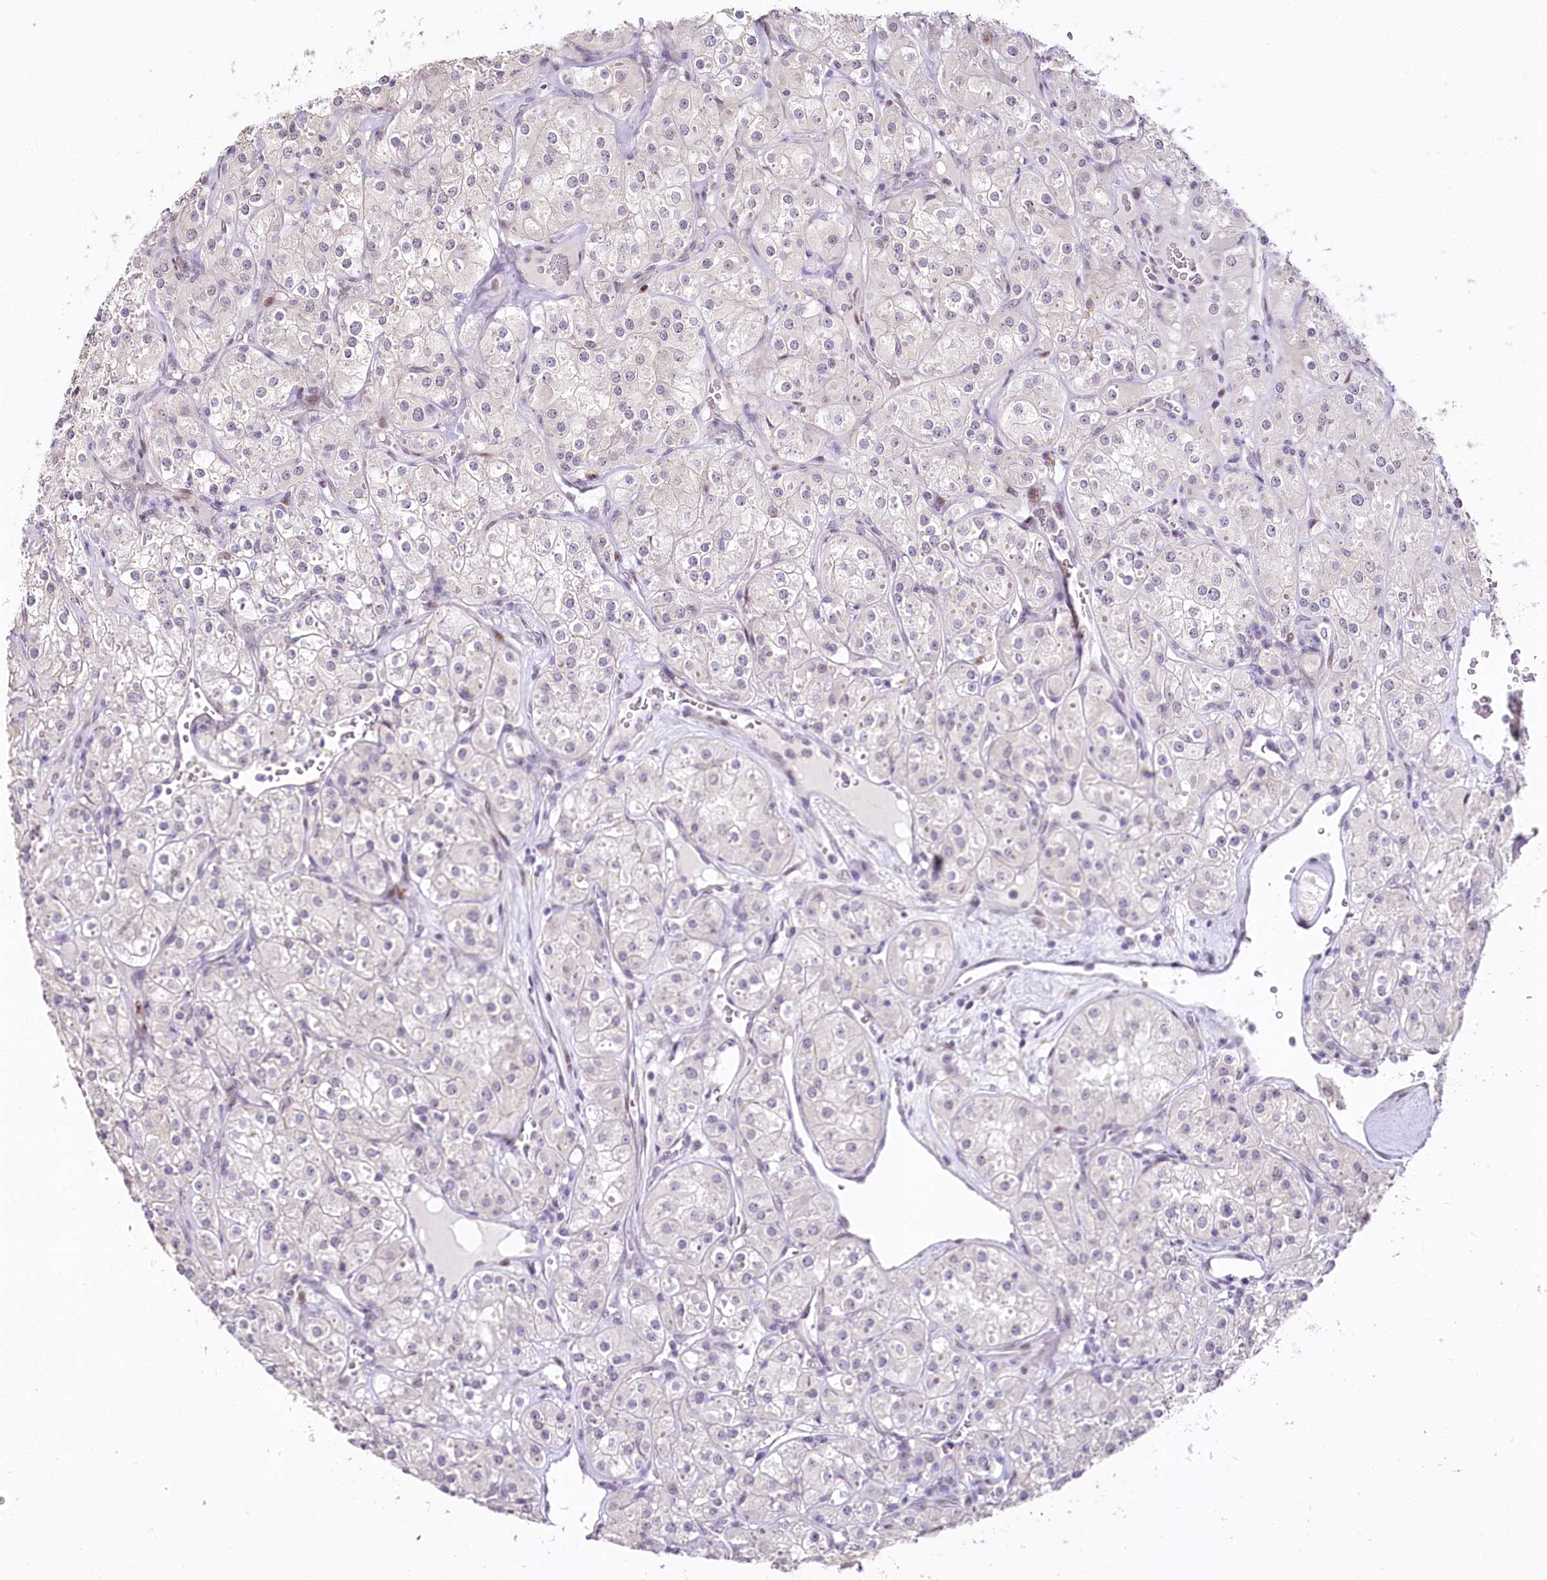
{"staining": {"intensity": "negative", "quantity": "none", "location": "none"}, "tissue": "renal cancer", "cell_type": "Tumor cells", "image_type": "cancer", "snomed": [{"axis": "morphology", "description": "Adenocarcinoma, NOS"}, {"axis": "topography", "description": "Kidney"}], "caption": "Immunohistochemistry (IHC) of renal cancer demonstrates no positivity in tumor cells.", "gene": "HPD", "patient": {"sex": "male", "age": 77}}